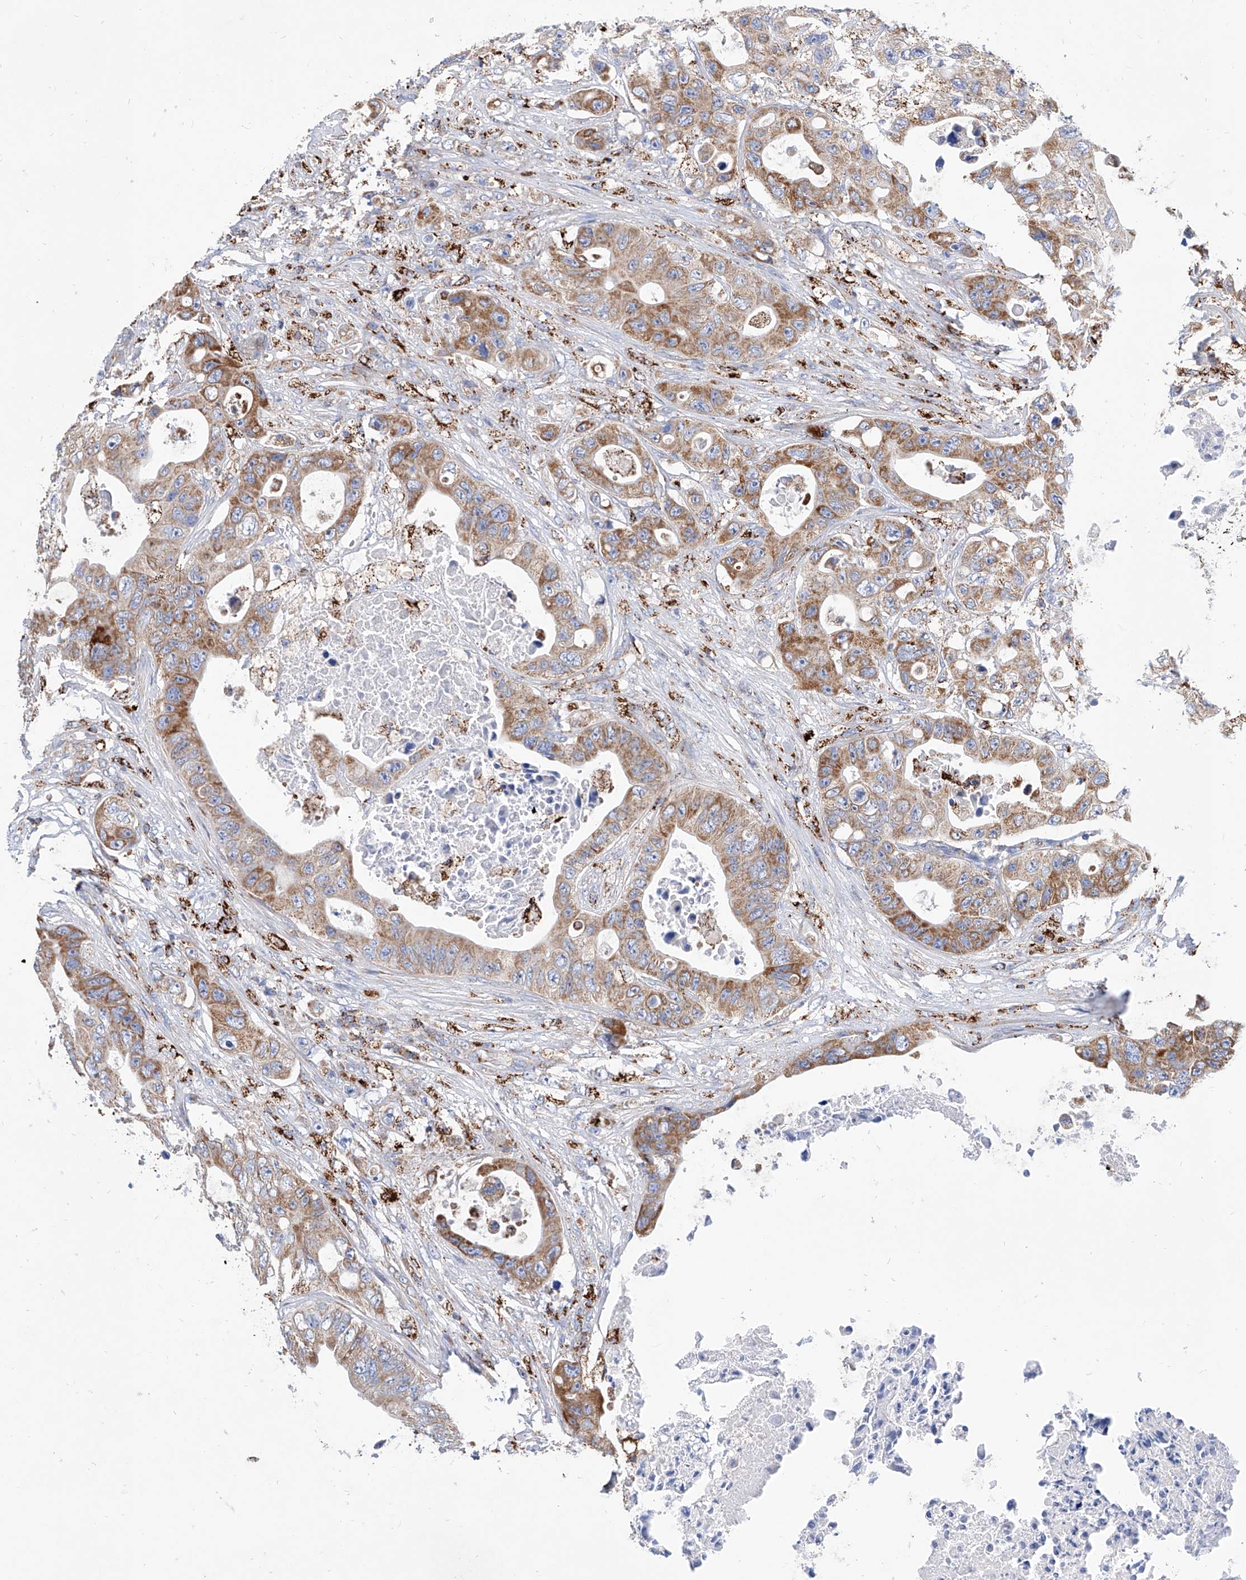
{"staining": {"intensity": "moderate", "quantity": ">75%", "location": "cytoplasmic/membranous"}, "tissue": "colorectal cancer", "cell_type": "Tumor cells", "image_type": "cancer", "snomed": [{"axis": "morphology", "description": "Adenocarcinoma, NOS"}, {"axis": "topography", "description": "Colon"}], "caption": "A brown stain labels moderate cytoplasmic/membranous positivity of a protein in colorectal adenocarcinoma tumor cells.", "gene": "CPNE5", "patient": {"sex": "female", "age": 46}}